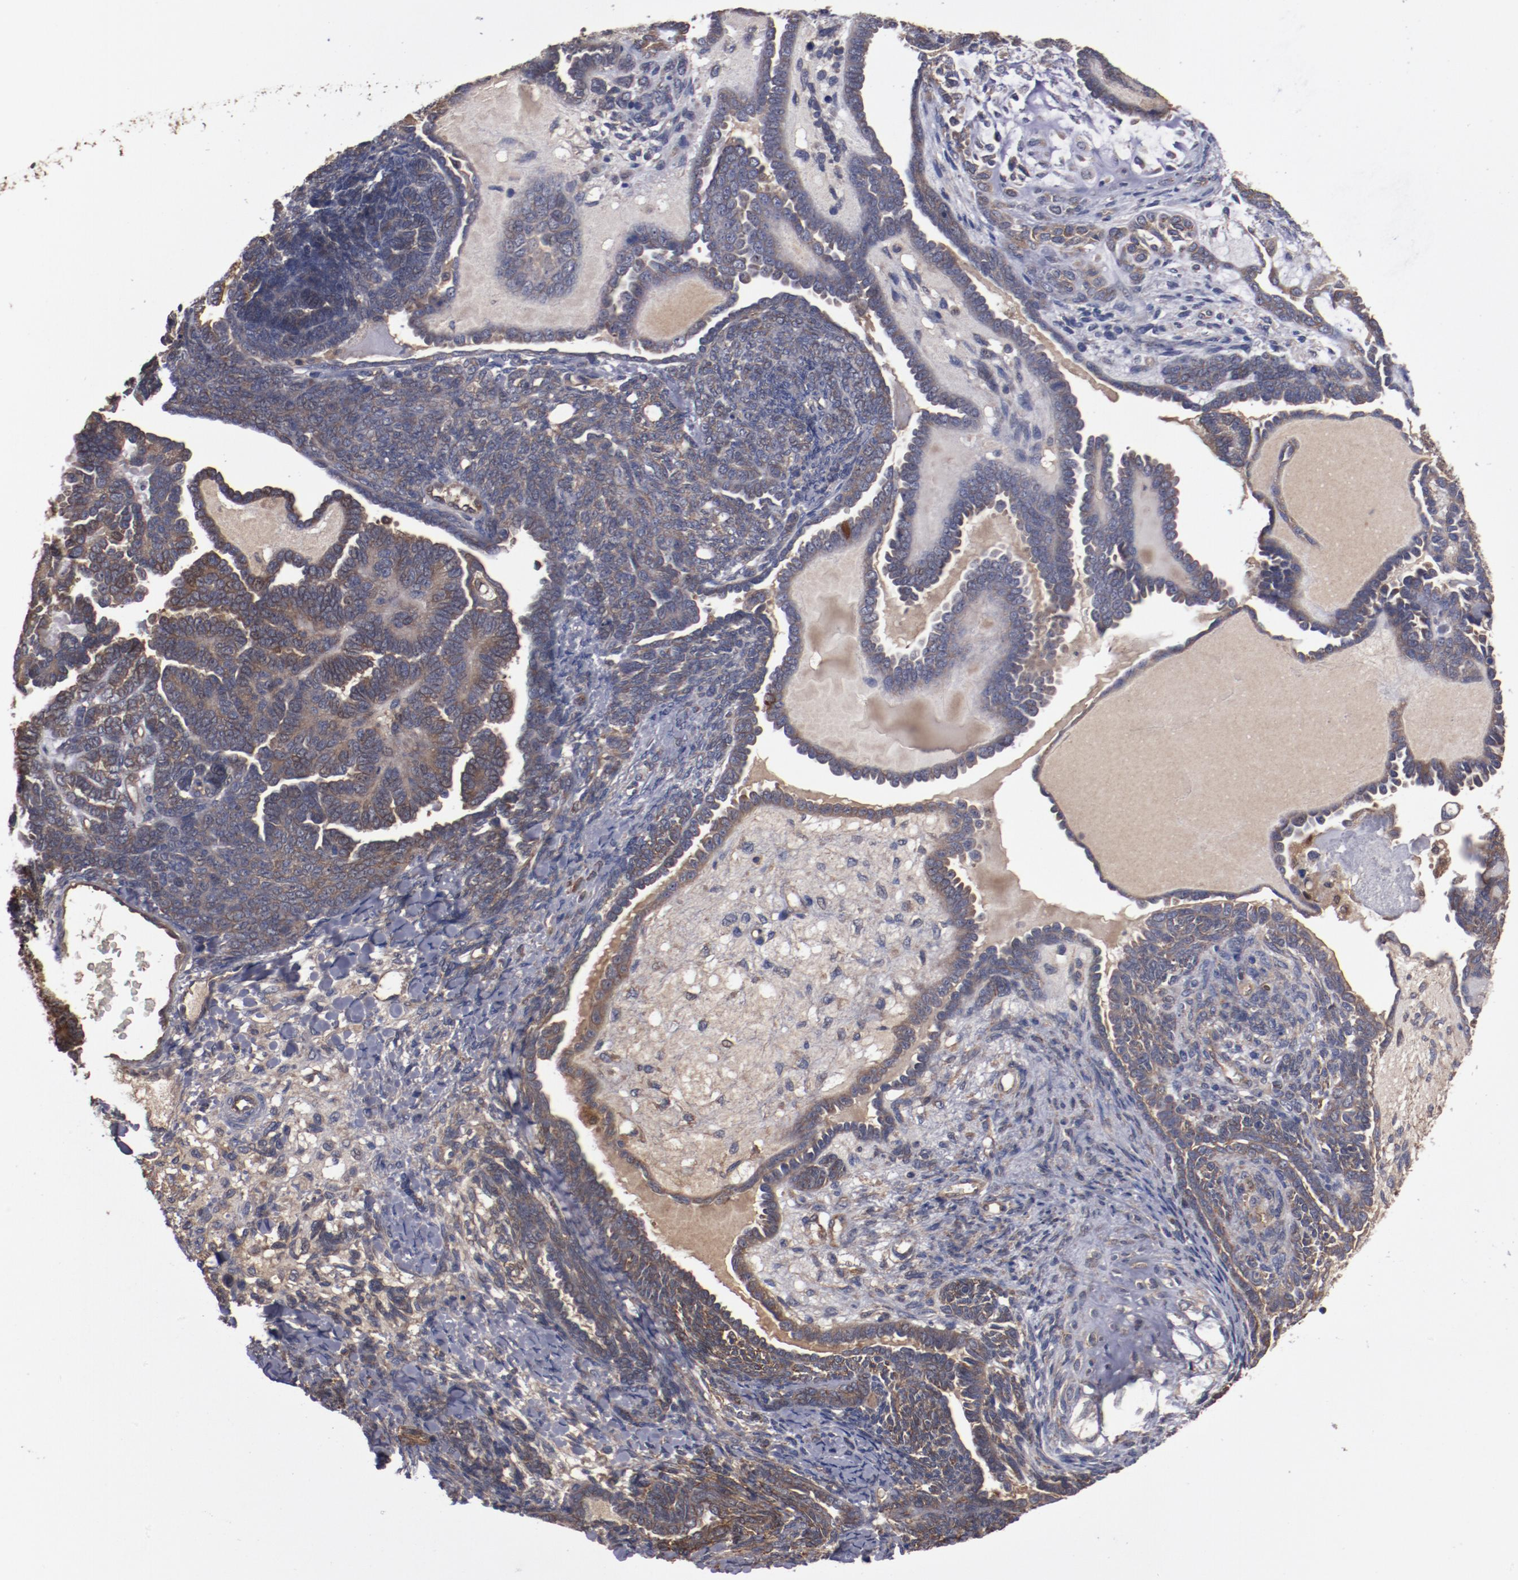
{"staining": {"intensity": "moderate", "quantity": ">75%", "location": "cytoplasmic/membranous"}, "tissue": "endometrial cancer", "cell_type": "Tumor cells", "image_type": "cancer", "snomed": [{"axis": "morphology", "description": "Neoplasm, malignant, NOS"}, {"axis": "topography", "description": "Endometrium"}], "caption": "DAB (3,3'-diaminobenzidine) immunohistochemical staining of malignant neoplasm (endometrial) reveals moderate cytoplasmic/membranous protein staining in approximately >75% of tumor cells. The protein of interest is shown in brown color, while the nuclei are stained blue.", "gene": "DNAAF2", "patient": {"sex": "female", "age": 74}}